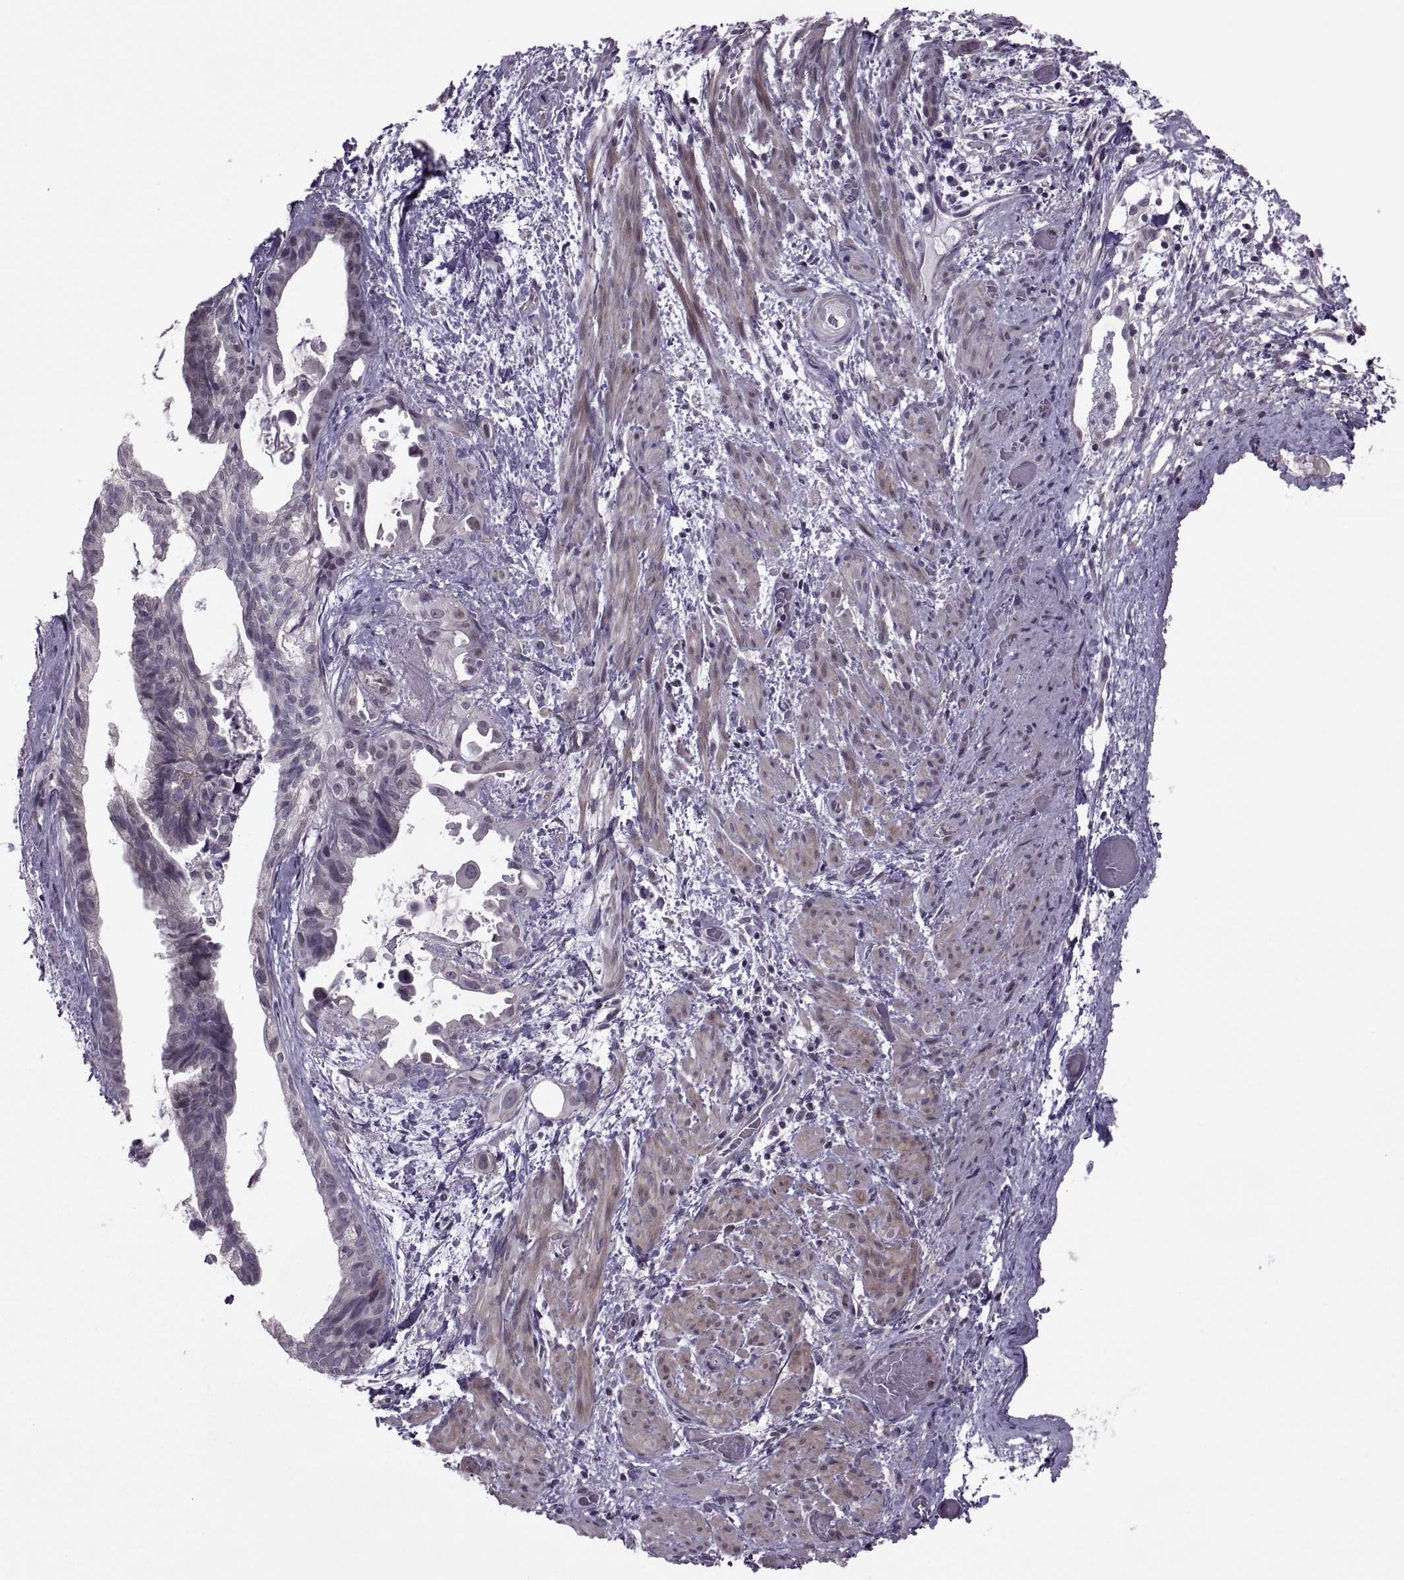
{"staining": {"intensity": "negative", "quantity": "none", "location": "none"}, "tissue": "endometrial cancer", "cell_type": "Tumor cells", "image_type": "cancer", "snomed": [{"axis": "morphology", "description": "Adenocarcinoma, NOS"}, {"axis": "topography", "description": "Endometrium"}], "caption": "The micrograph demonstrates no significant positivity in tumor cells of adenocarcinoma (endometrial). (Stains: DAB (3,3'-diaminobenzidine) immunohistochemistry with hematoxylin counter stain, Microscopy: brightfield microscopy at high magnification).", "gene": "ODF3", "patient": {"sex": "female", "age": 86}}